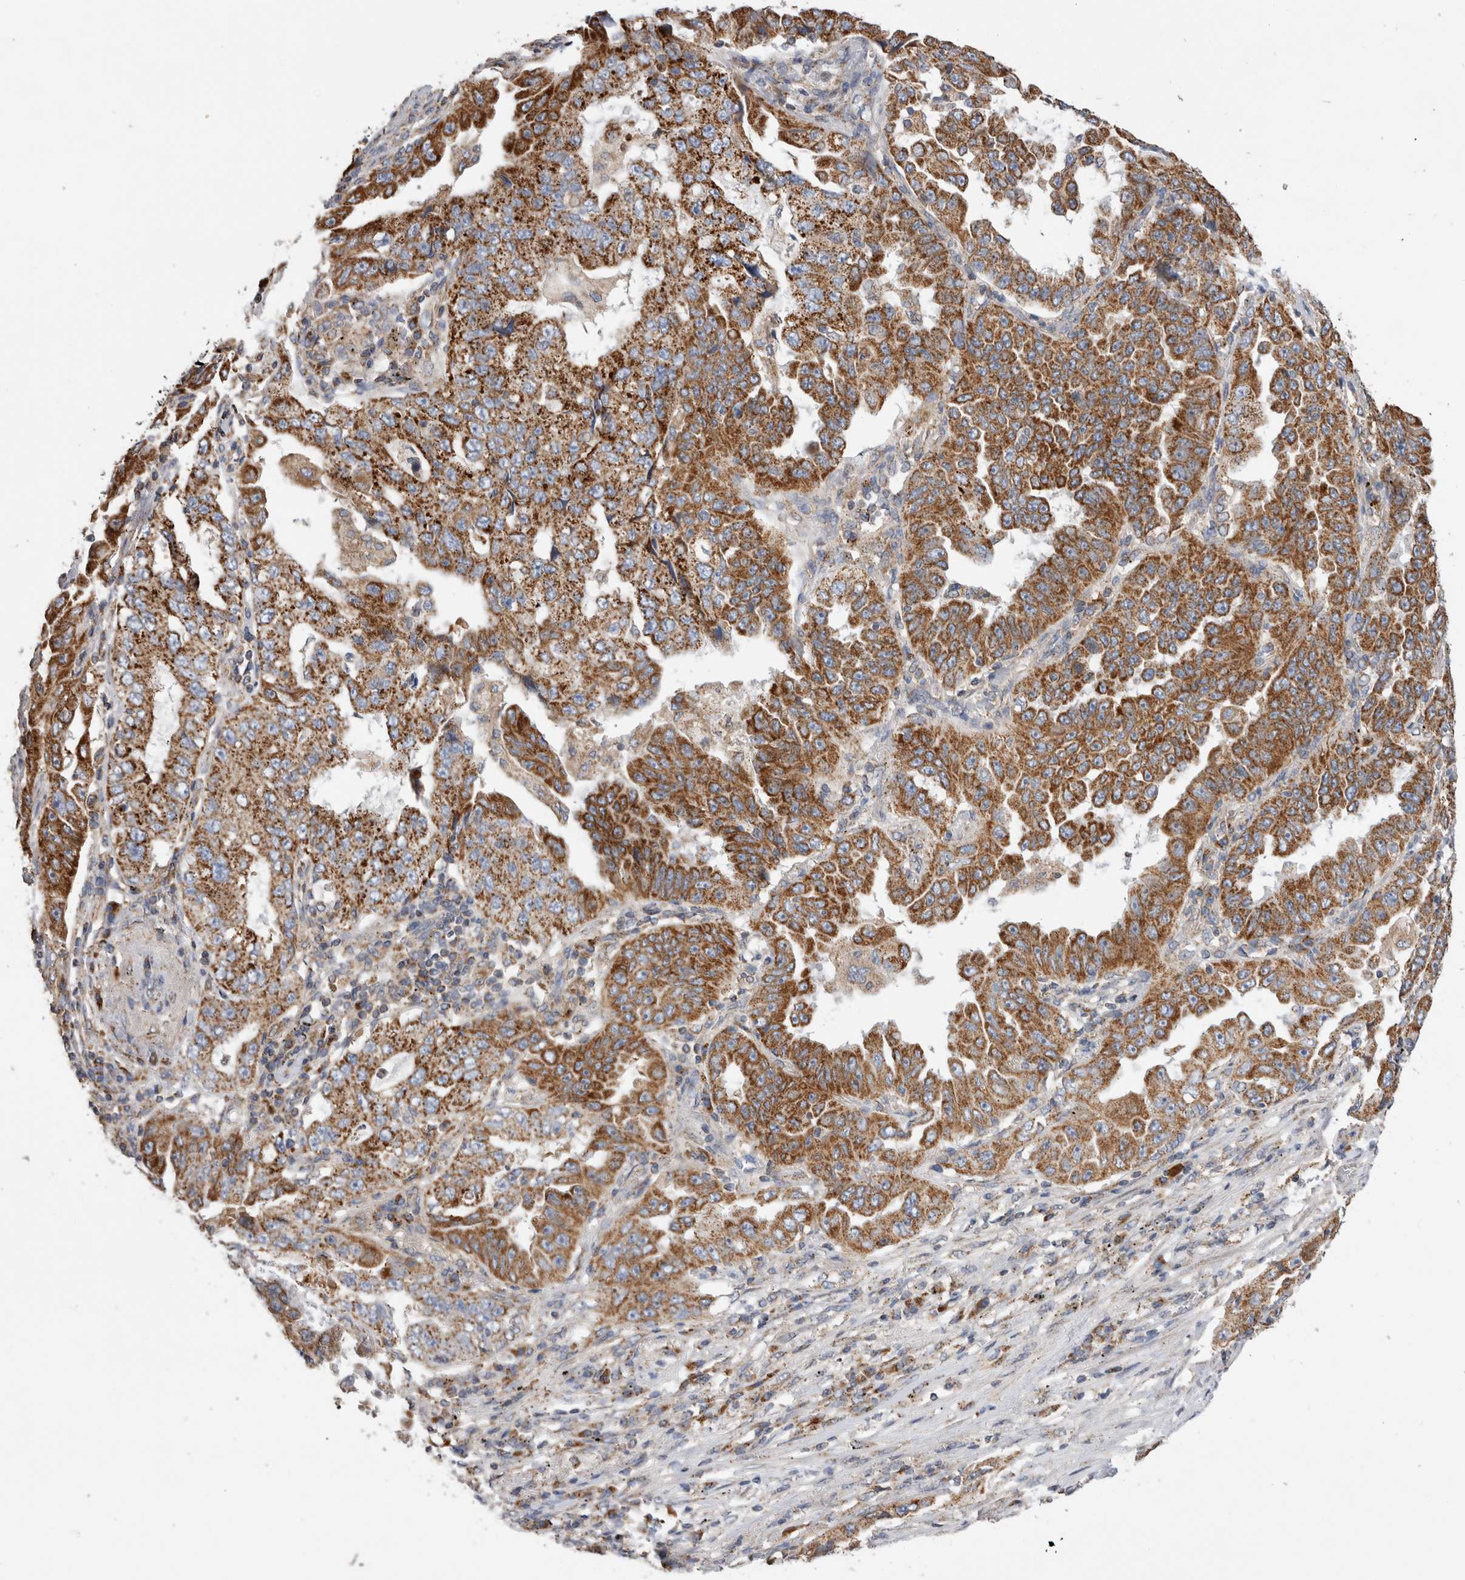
{"staining": {"intensity": "moderate", "quantity": ">75%", "location": "cytoplasmic/membranous"}, "tissue": "lung cancer", "cell_type": "Tumor cells", "image_type": "cancer", "snomed": [{"axis": "morphology", "description": "Adenocarcinoma, NOS"}, {"axis": "topography", "description": "Lung"}], "caption": "Brown immunohistochemical staining in lung adenocarcinoma reveals moderate cytoplasmic/membranous expression in about >75% of tumor cells.", "gene": "IARS2", "patient": {"sex": "female", "age": 51}}